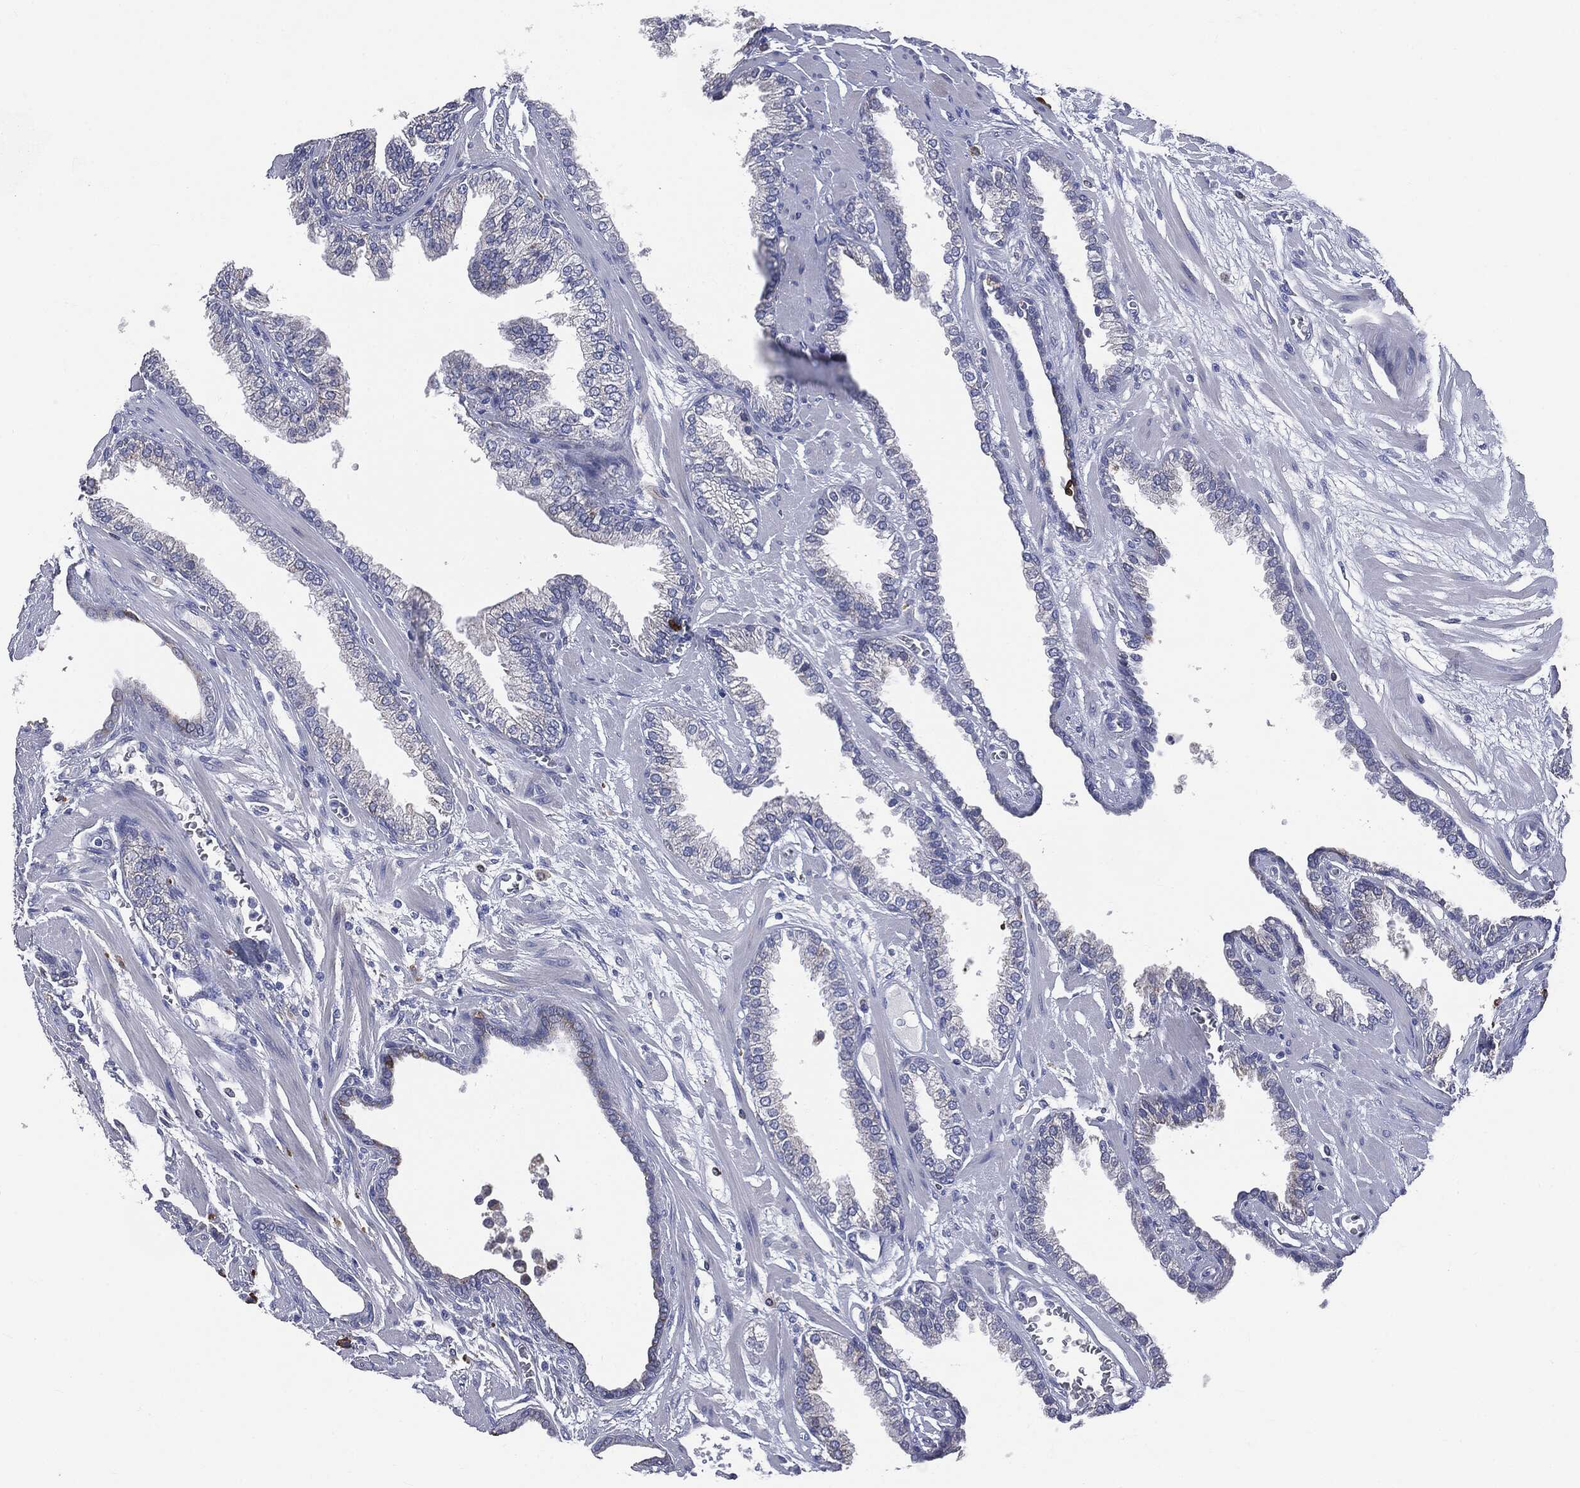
{"staining": {"intensity": "moderate", "quantity": "<25%", "location": "cytoplasmic/membranous"}, "tissue": "prostate cancer", "cell_type": "Tumor cells", "image_type": "cancer", "snomed": [{"axis": "morphology", "description": "Adenocarcinoma, Low grade"}, {"axis": "topography", "description": "Prostate"}], "caption": "Immunohistochemistry (IHC) image of neoplastic tissue: prostate cancer stained using IHC demonstrates low levels of moderate protein expression localized specifically in the cytoplasmic/membranous of tumor cells, appearing as a cytoplasmic/membranous brown color.", "gene": "PTGS2", "patient": {"sex": "male", "age": 69}}